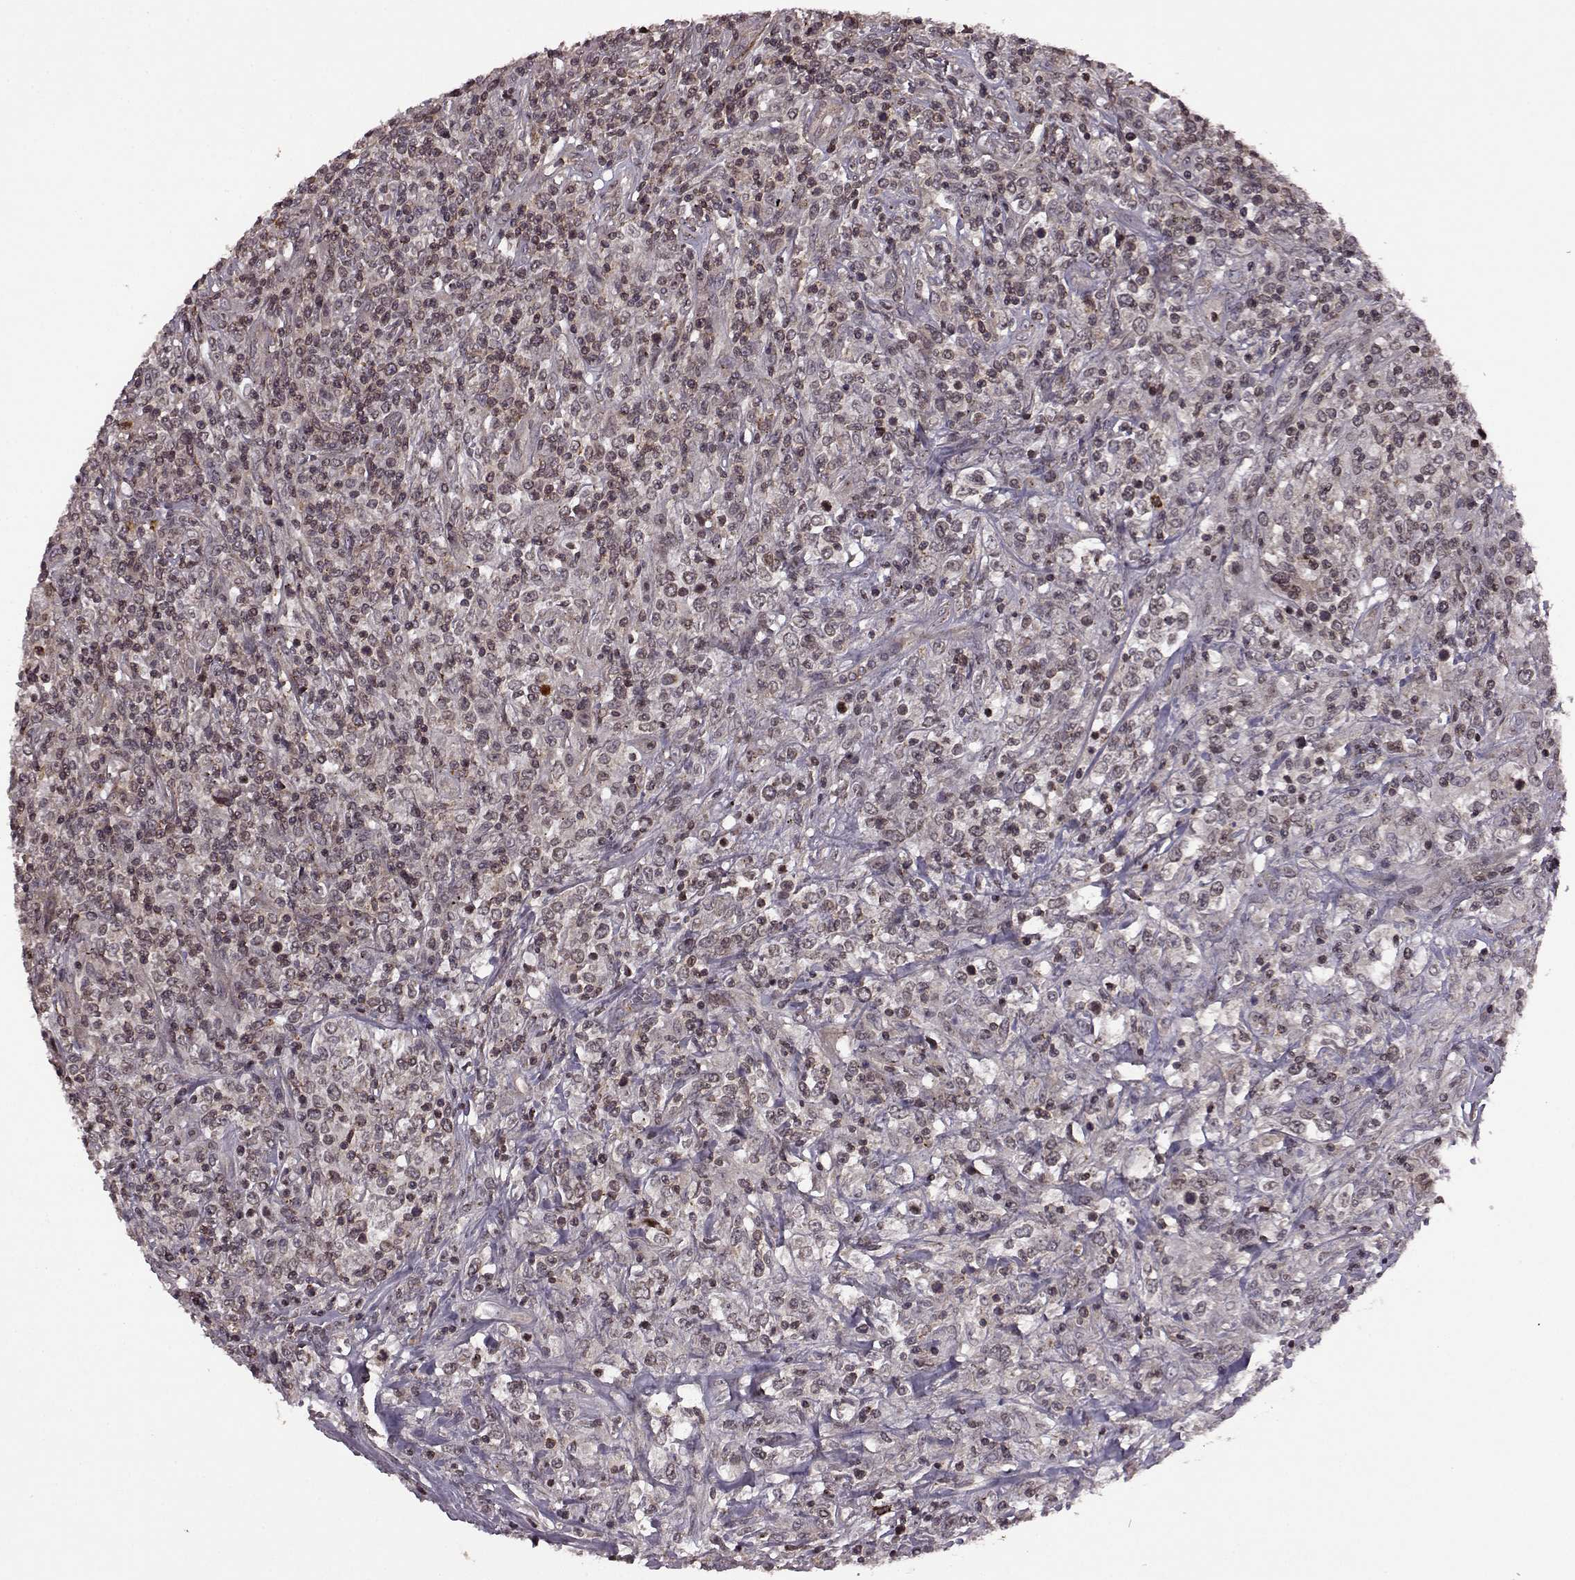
{"staining": {"intensity": "negative", "quantity": "none", "location": "none"}, "tissue": "lymphoma", "cell_type": "Tumor cells", "image_type": "cancer", "snomed": [{"axis": "morphology", "description": "Malignant lymphoma, non-Hodgkin's type, High grade"}, {"axis": "topography", "description": "Lung"}], "caption": "High power microscopy photomicrograph of an immunohistochemistry photomicrograph of high-grade malignant lymphoma, non-Hodgkin's type, revealing no significant positivity in tumor cells. (Brightfield microscopy of DAB (3,3'-diaminobenzidine) immunohistochemistry (IHC) at high magnification).", "gene": "TRMU", "patient": {"sex": "male", "age": 79}}